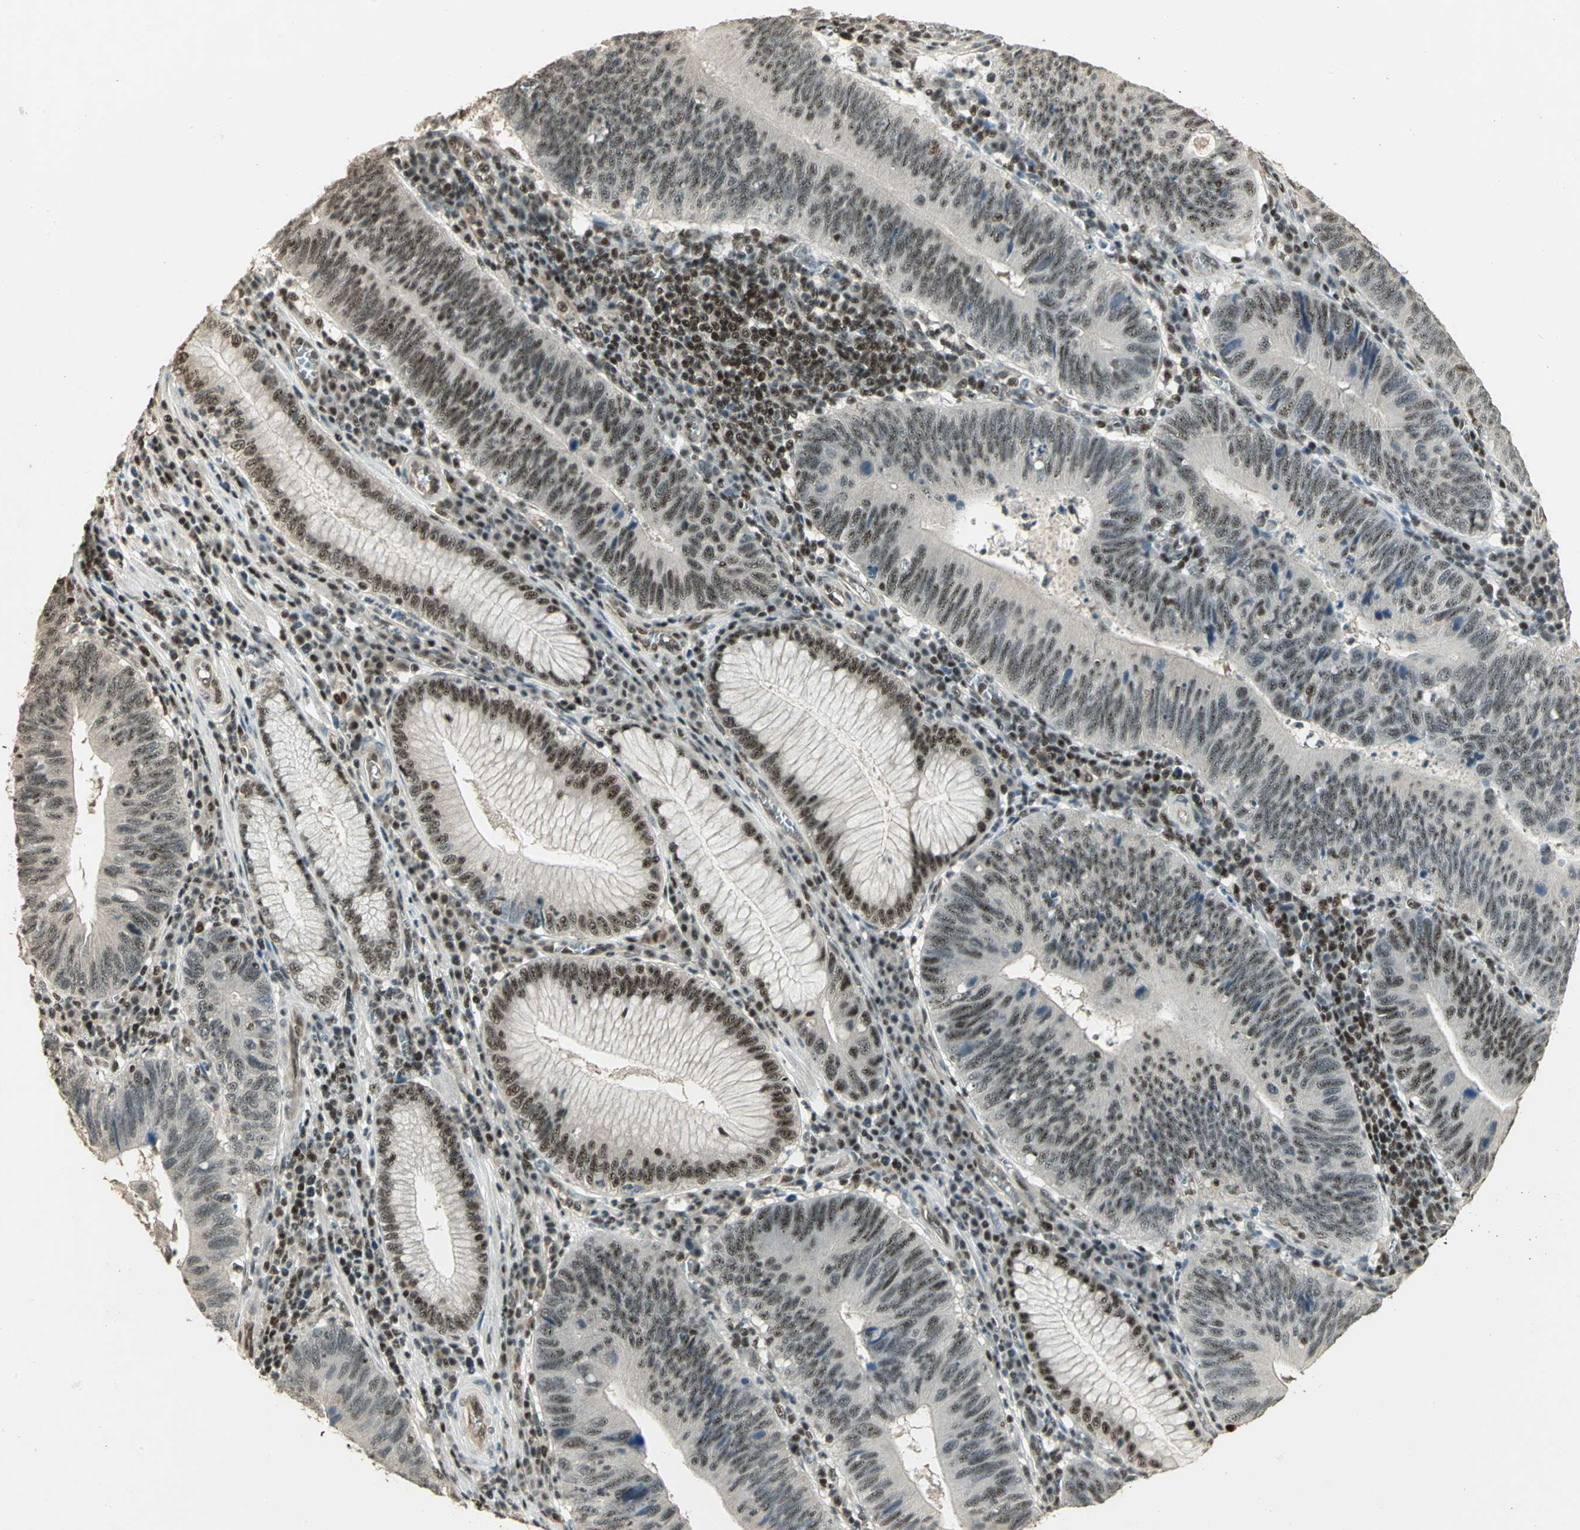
{"staining": {"intensity": "moderate", "quantity": "25%-75%", "location": "nuclear"}, "tissue": "stomach cancer", "cell_type": "Tumor cells", "image_type": "cancer", "snomed": [{"axis": "morphology", "description": "Adenocarcinoma, NOS"}, {"axis": "topography", "description": "Stomach"}], "caption": "Immunohistochemical staining of human stomach cancer demonstrates moderate nuclear protein expression in approximately 25%-75% of tumor cells.", "gene": "ELF1", "patient": {"sex": "male", "age": 59}}